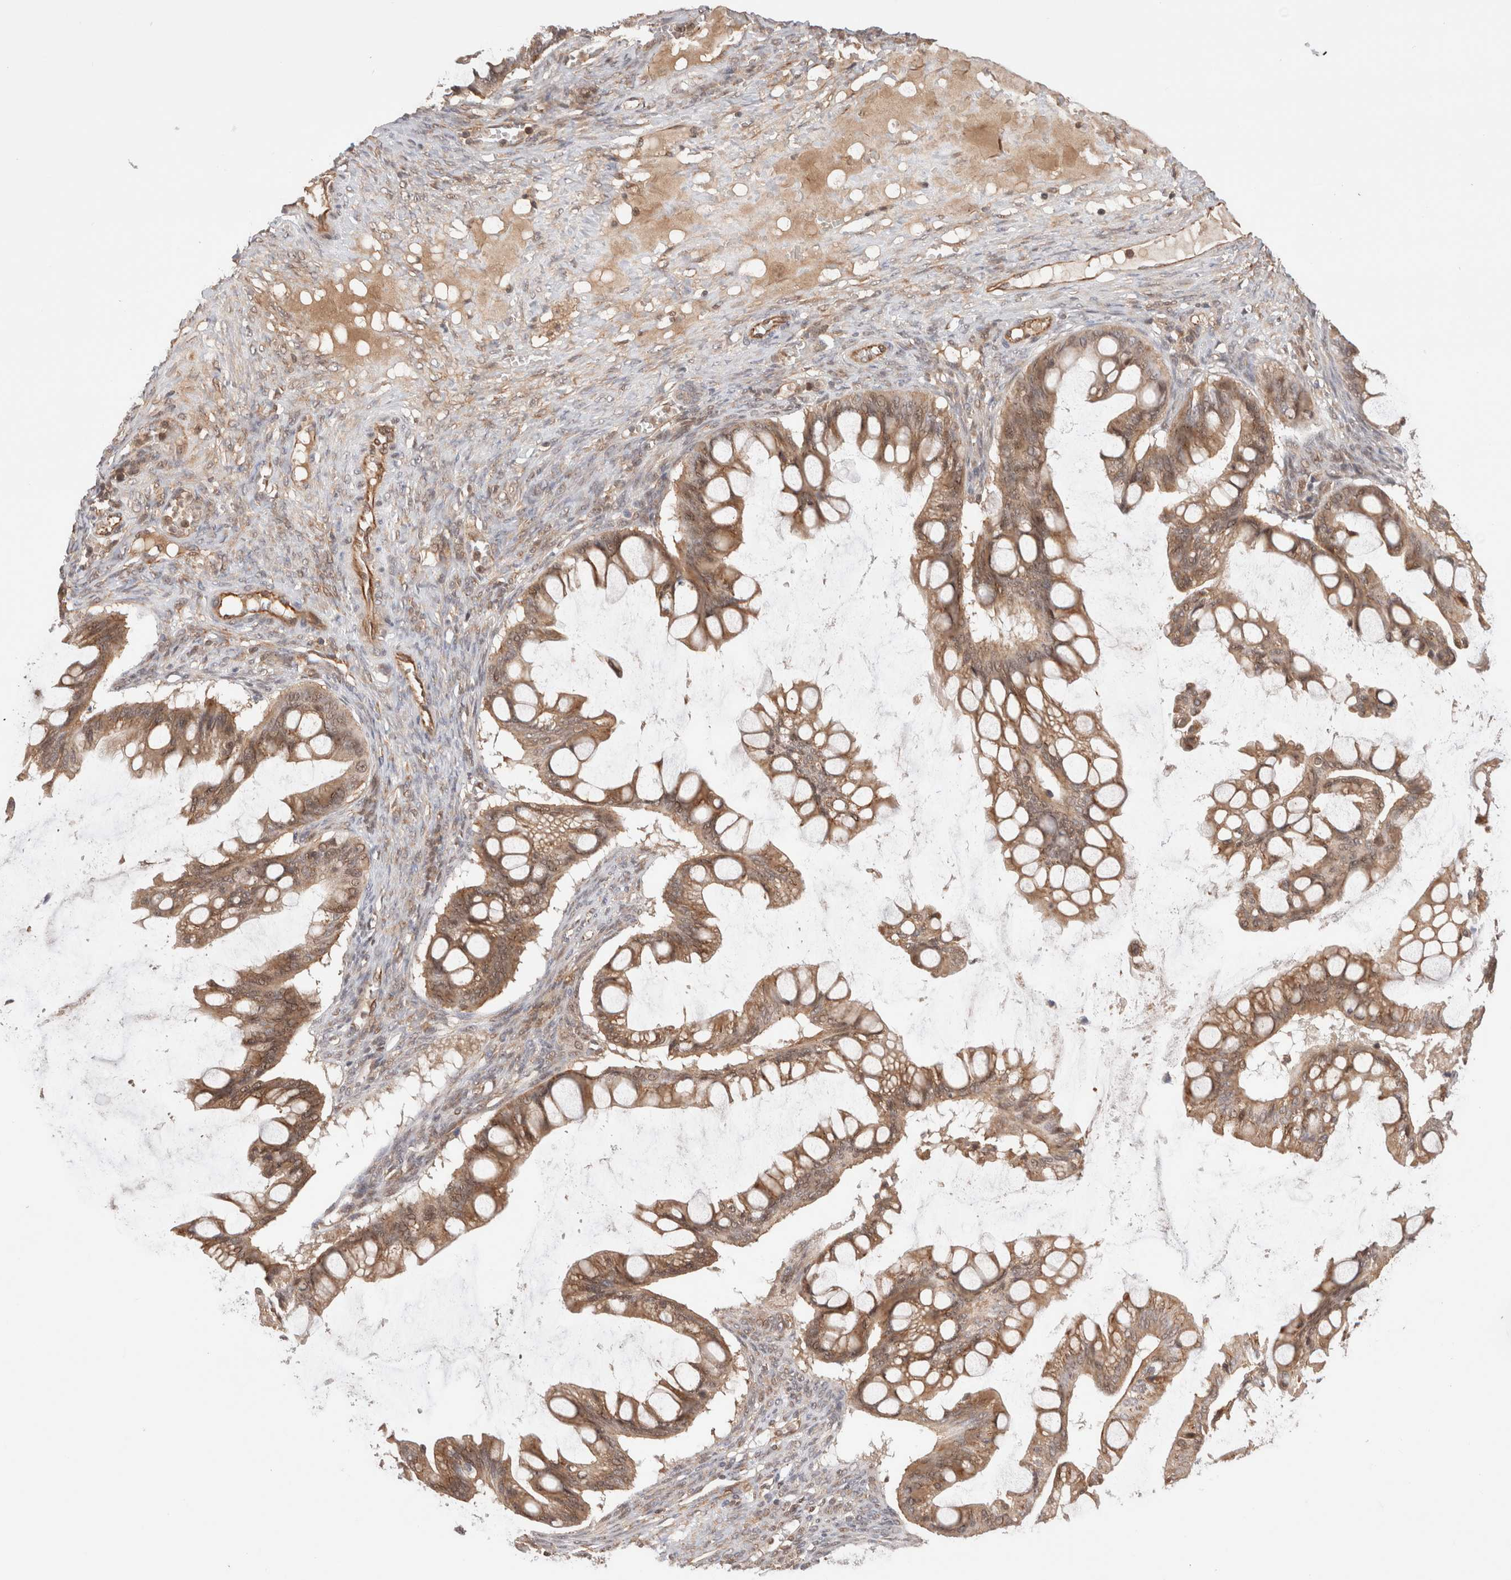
{"staining": {"intensity": "moderate", "quantity": ">75%", "location": "cytoplasmic/membranous,nuclear"}, "tissue": "ovarian cancer", "cell_type": "Tumor cells", "image_type": "cancer", "snomed": [{"axis": "morphology", "description": "Cystadenocarcinoma, mucinous, NOS"}, {"axis": "topography", "description": "Ovary"}], "caption": "Ovarian cancer stained with a protein marker demonstrates moderate staining in tumor cells.", "gene": "SIKE1", "patient": {"sex": "female", "age": 73}}